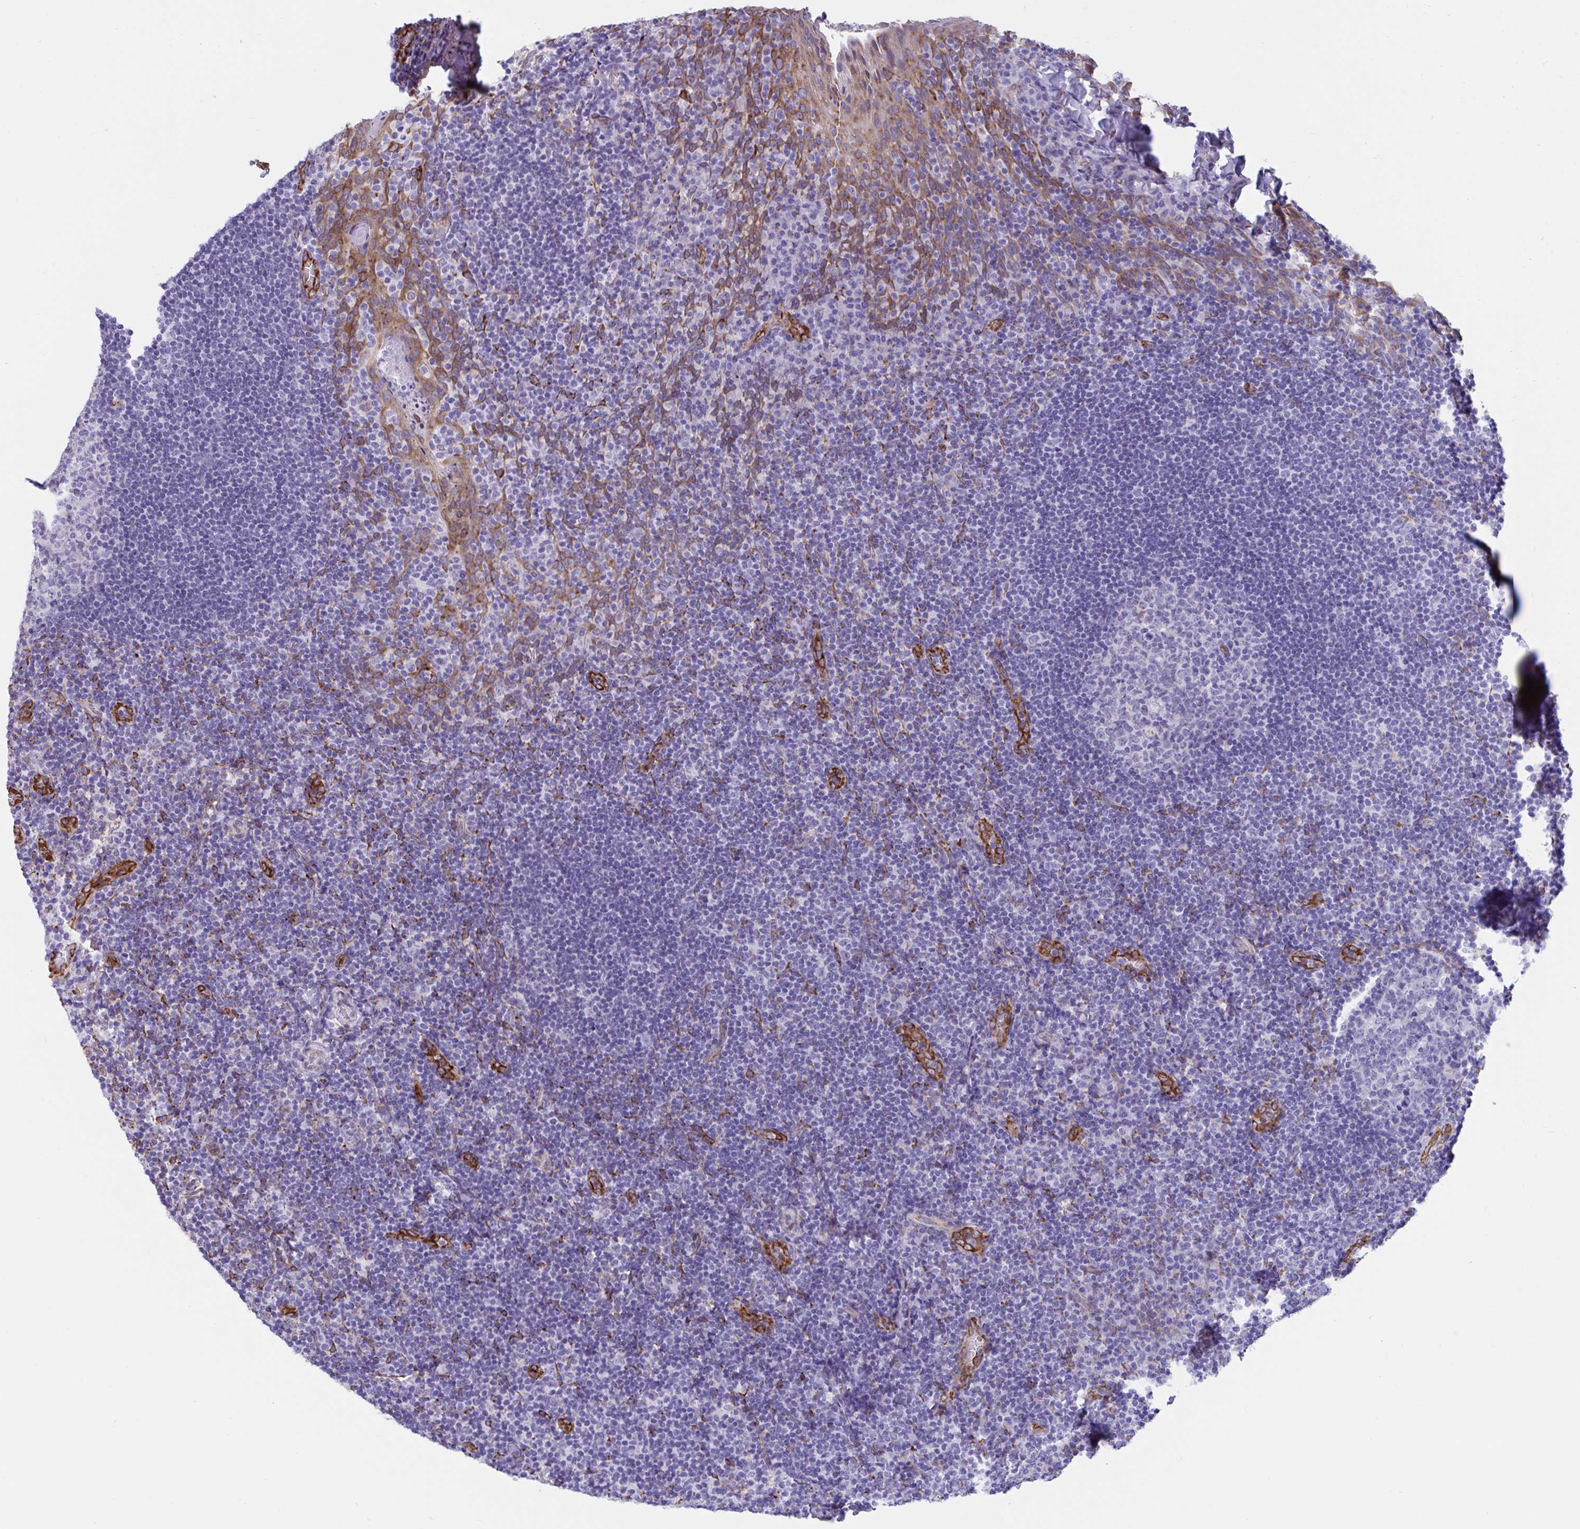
{"staining": {"intensity": "negative", "quantity": "none", "location": "none"}, "tissue": "tonsil", "cell_type": "Germinal center cells", "image_type": "normal", "snomed": [{"axis": "morphology", "description": "Normal tissue, NOS"}, {"axis": "topography", "description": "Tonsil"}], "caption": "Immunohistochemical staining of benign human tonsil shows no significant expression in germinal center cells.", "gene": "ASPH", "patient": {"sex": "male", "age": 17}}